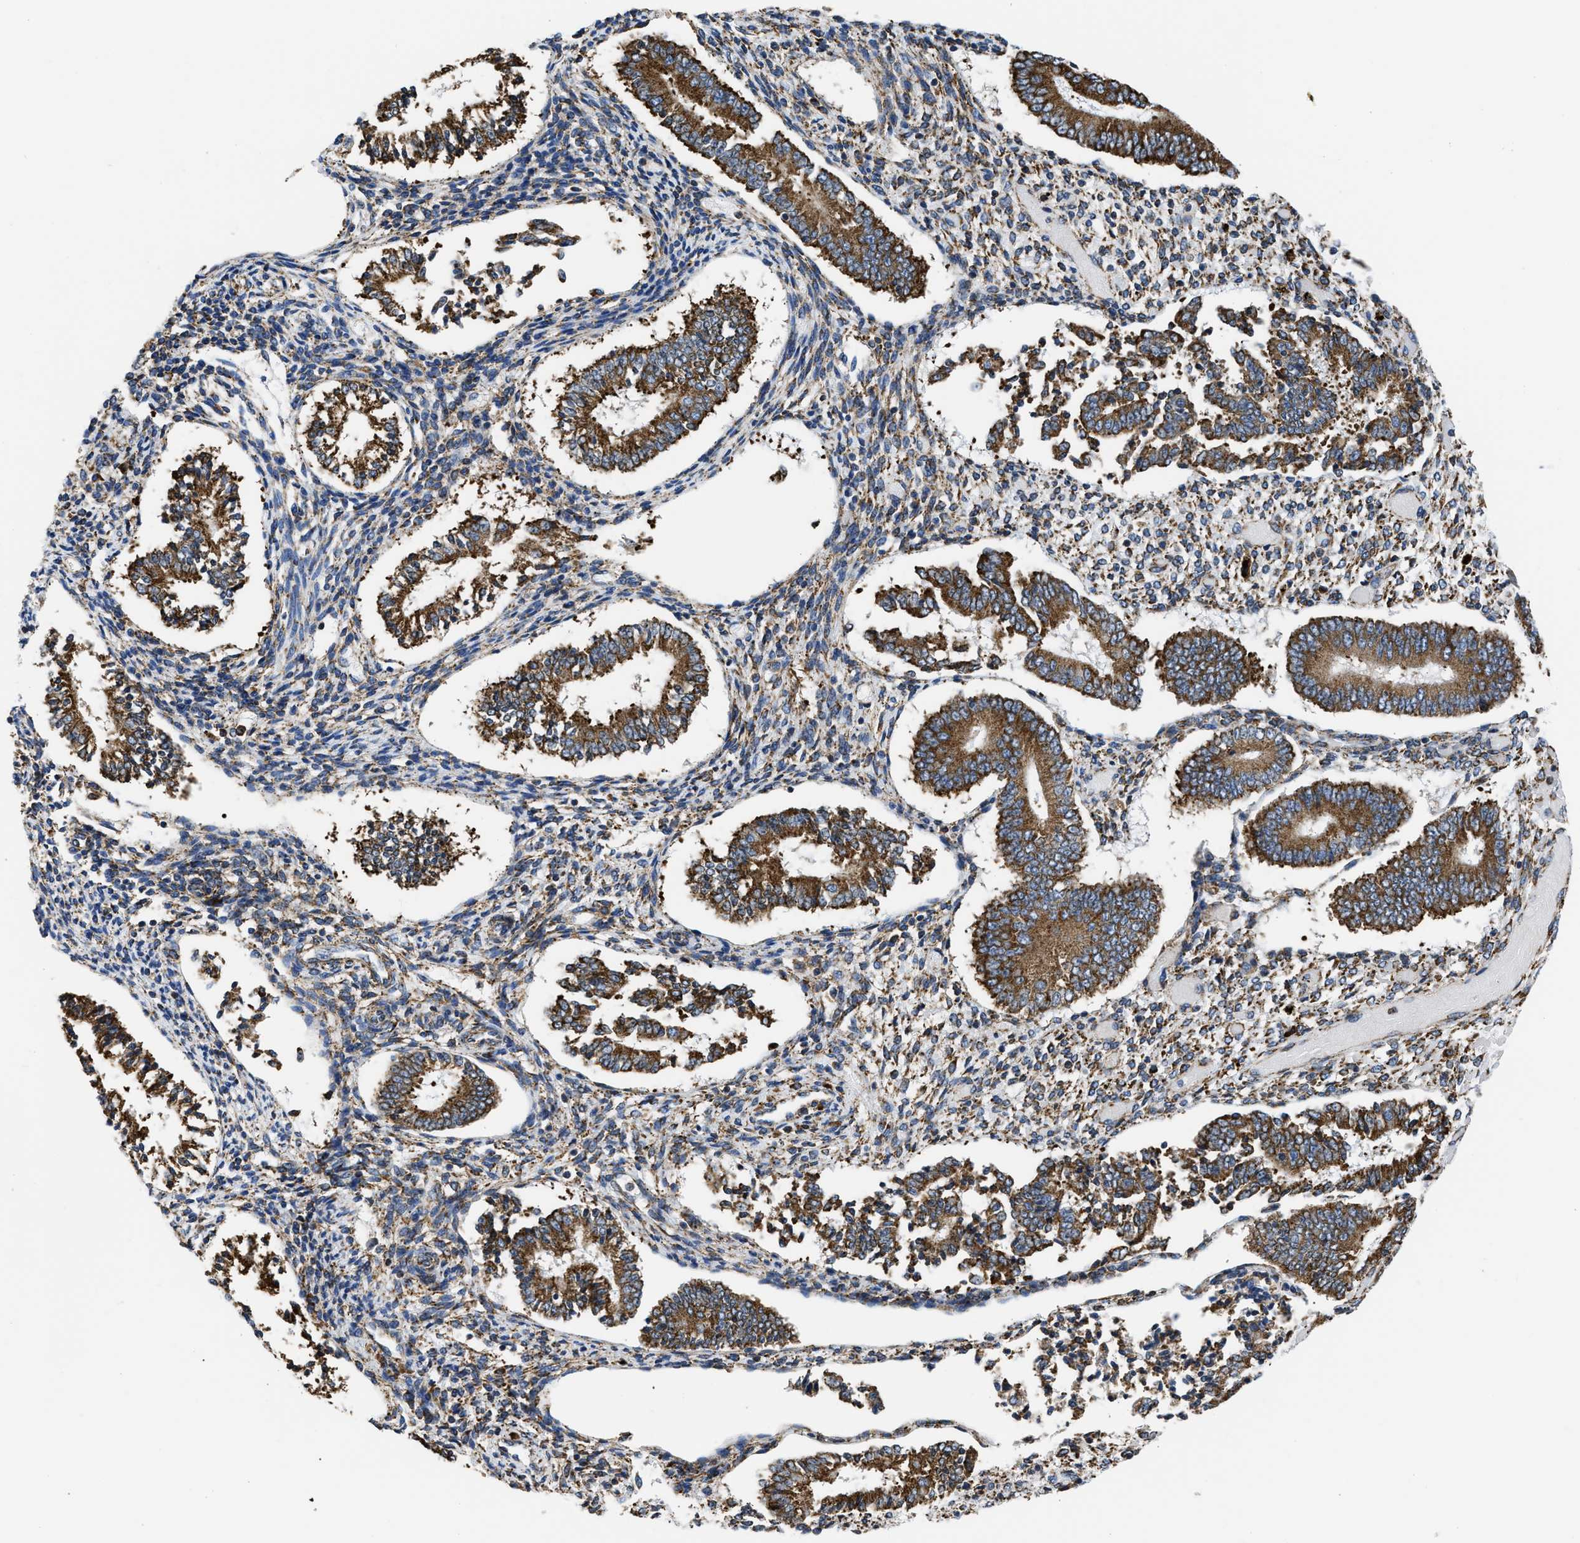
{"staining": {"intensity": "moderate", "quantity": "25%-75%", "location": "cytoplasmic/membranous"}, "tissue": "endometrium", "cell_type": "Cells in endometrial stroma", "image_type": "normal", "snomed": [{"axis": "morphology", "description": "Normal tissue, NOS"}, {"axis": "topography", "description": "Endometrium"}], "caption": "Immunohistochemical staining of benign endometrium exhibits medium levels of moderate cytoplasmic/membranous positivity in about 25%-75% of cells in endometrial stroma.", "gene": "CYCS", "patient": {"sex": "female", "age": 42}}